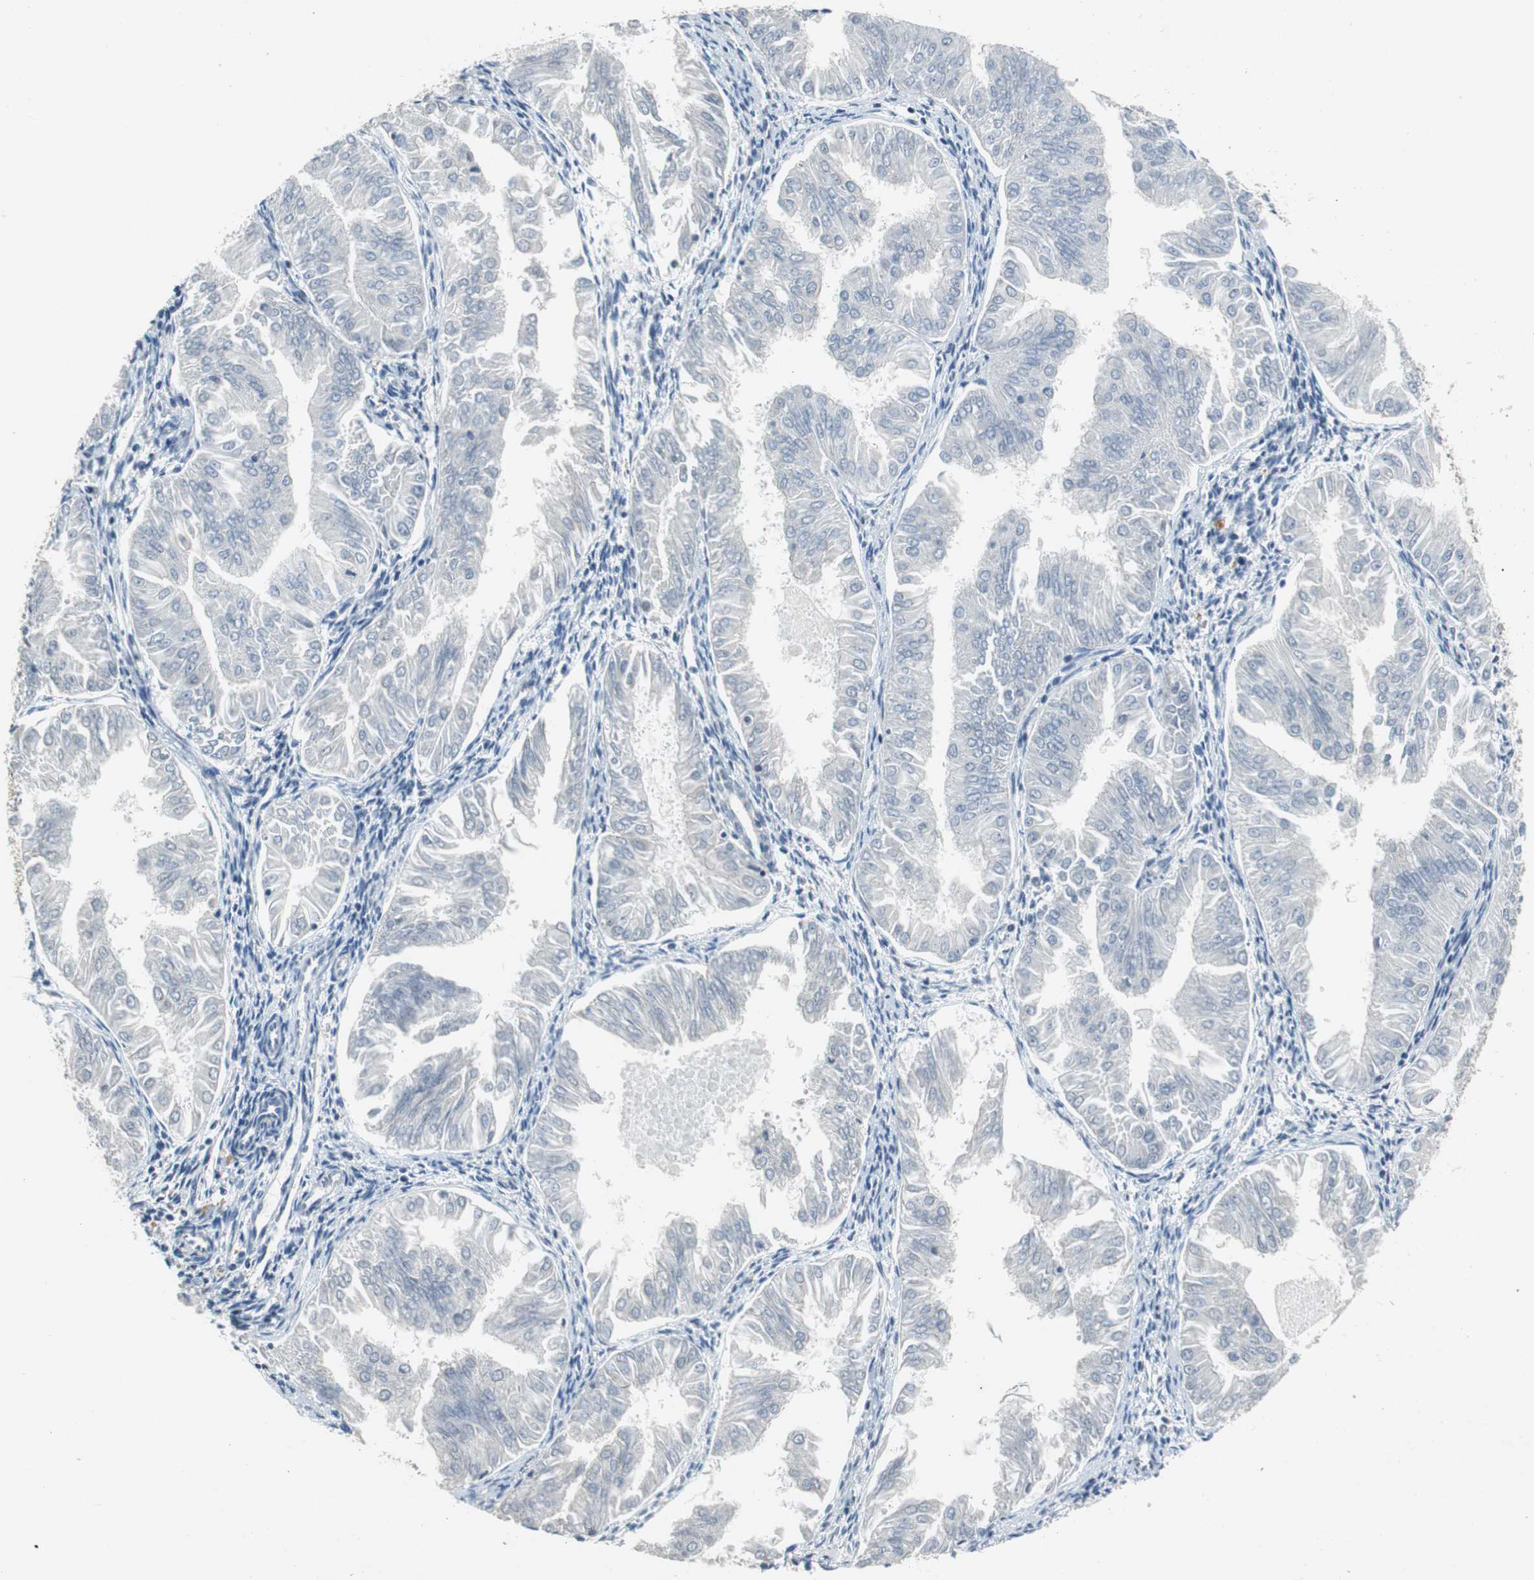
{"staining": {"intensity": "negative", "quantity": "none", "location": "none"}, "tissue": "endometrial cancer", "cell_type": "Tumor cells", "image_type": "cancer", "snomed": [{"axis": "morphology", "description": "Adenocarcinoma, NOS"}, {"axis": "topography", "description": "Endometrium"}], "caption": "Immunohistochemistry micrograph of neoplastic tissue: human endometrial cancer (adenocarcinoma) stained with DAB exhibits no significant protein expression in tumor cells. (DAB (3,3'-diaminobenzidine) immunohistochemistry, high magnification).", "gene": "GSDMD", "patient": {"sex": "female", "age": 53}}